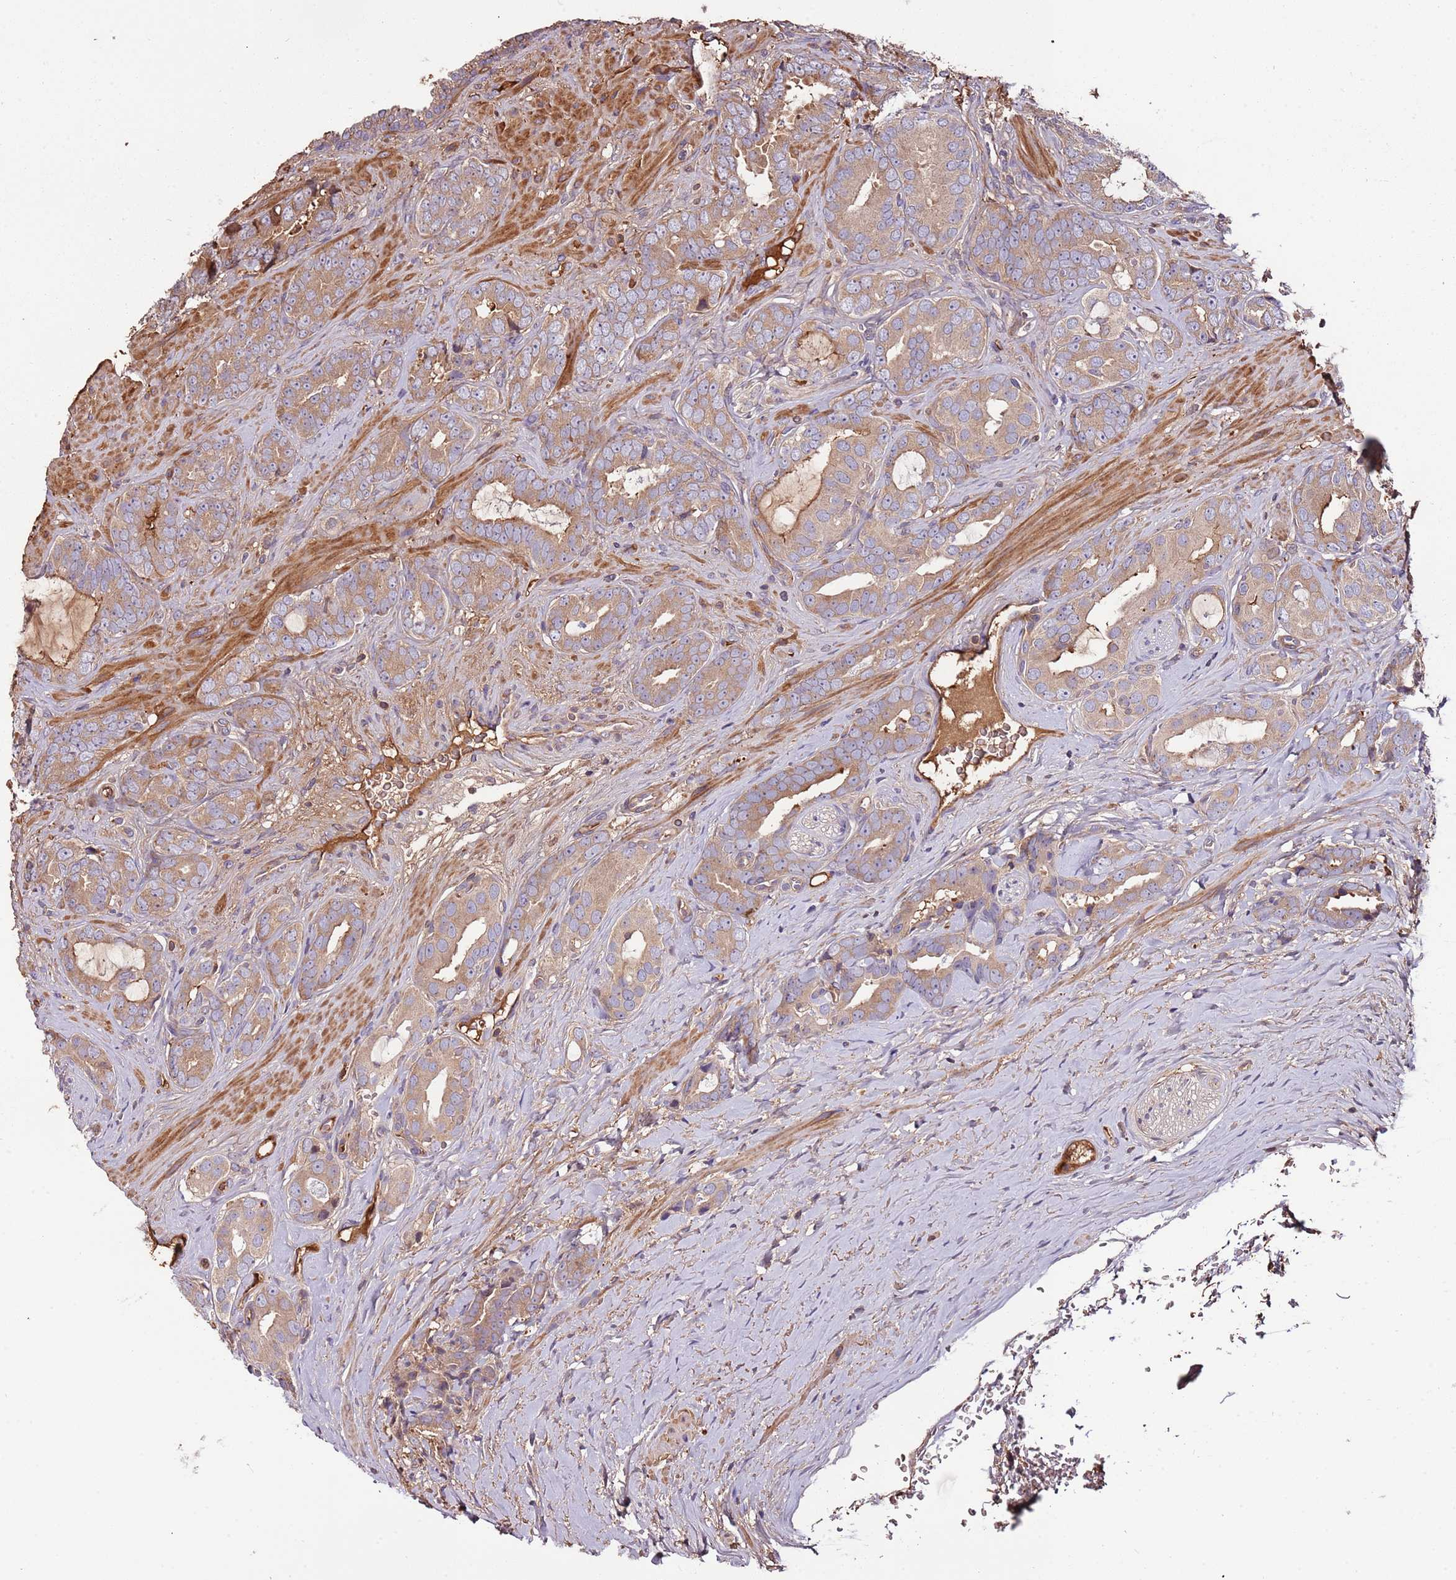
{"staining": {"intensity": "weak", "quantity": ">75%", "location": "cytoplasmic/membranous"}, "tissue": "prostate cancer", "cell_type": "Tumor cells", "image_type": "cancer", "snomed": [{"axis": "morphology", "description": "Adenocarcinoma, High grade"}, {"axis": "topography", "description": "Prostate"}], "caption": "An immunohistochemistry image of tumor tissue is shown. Protein staining in brown highlights weak cytoplasmic/membranous positivity in prostate adenocarcinoma (high-grade) within tumor cells. (DAB (3,3'-diaminobenzidine) IHC with brightfield microscopy, high magnification).", "gene": "DENR", "patient": {"sex": "male", "age": 71}}